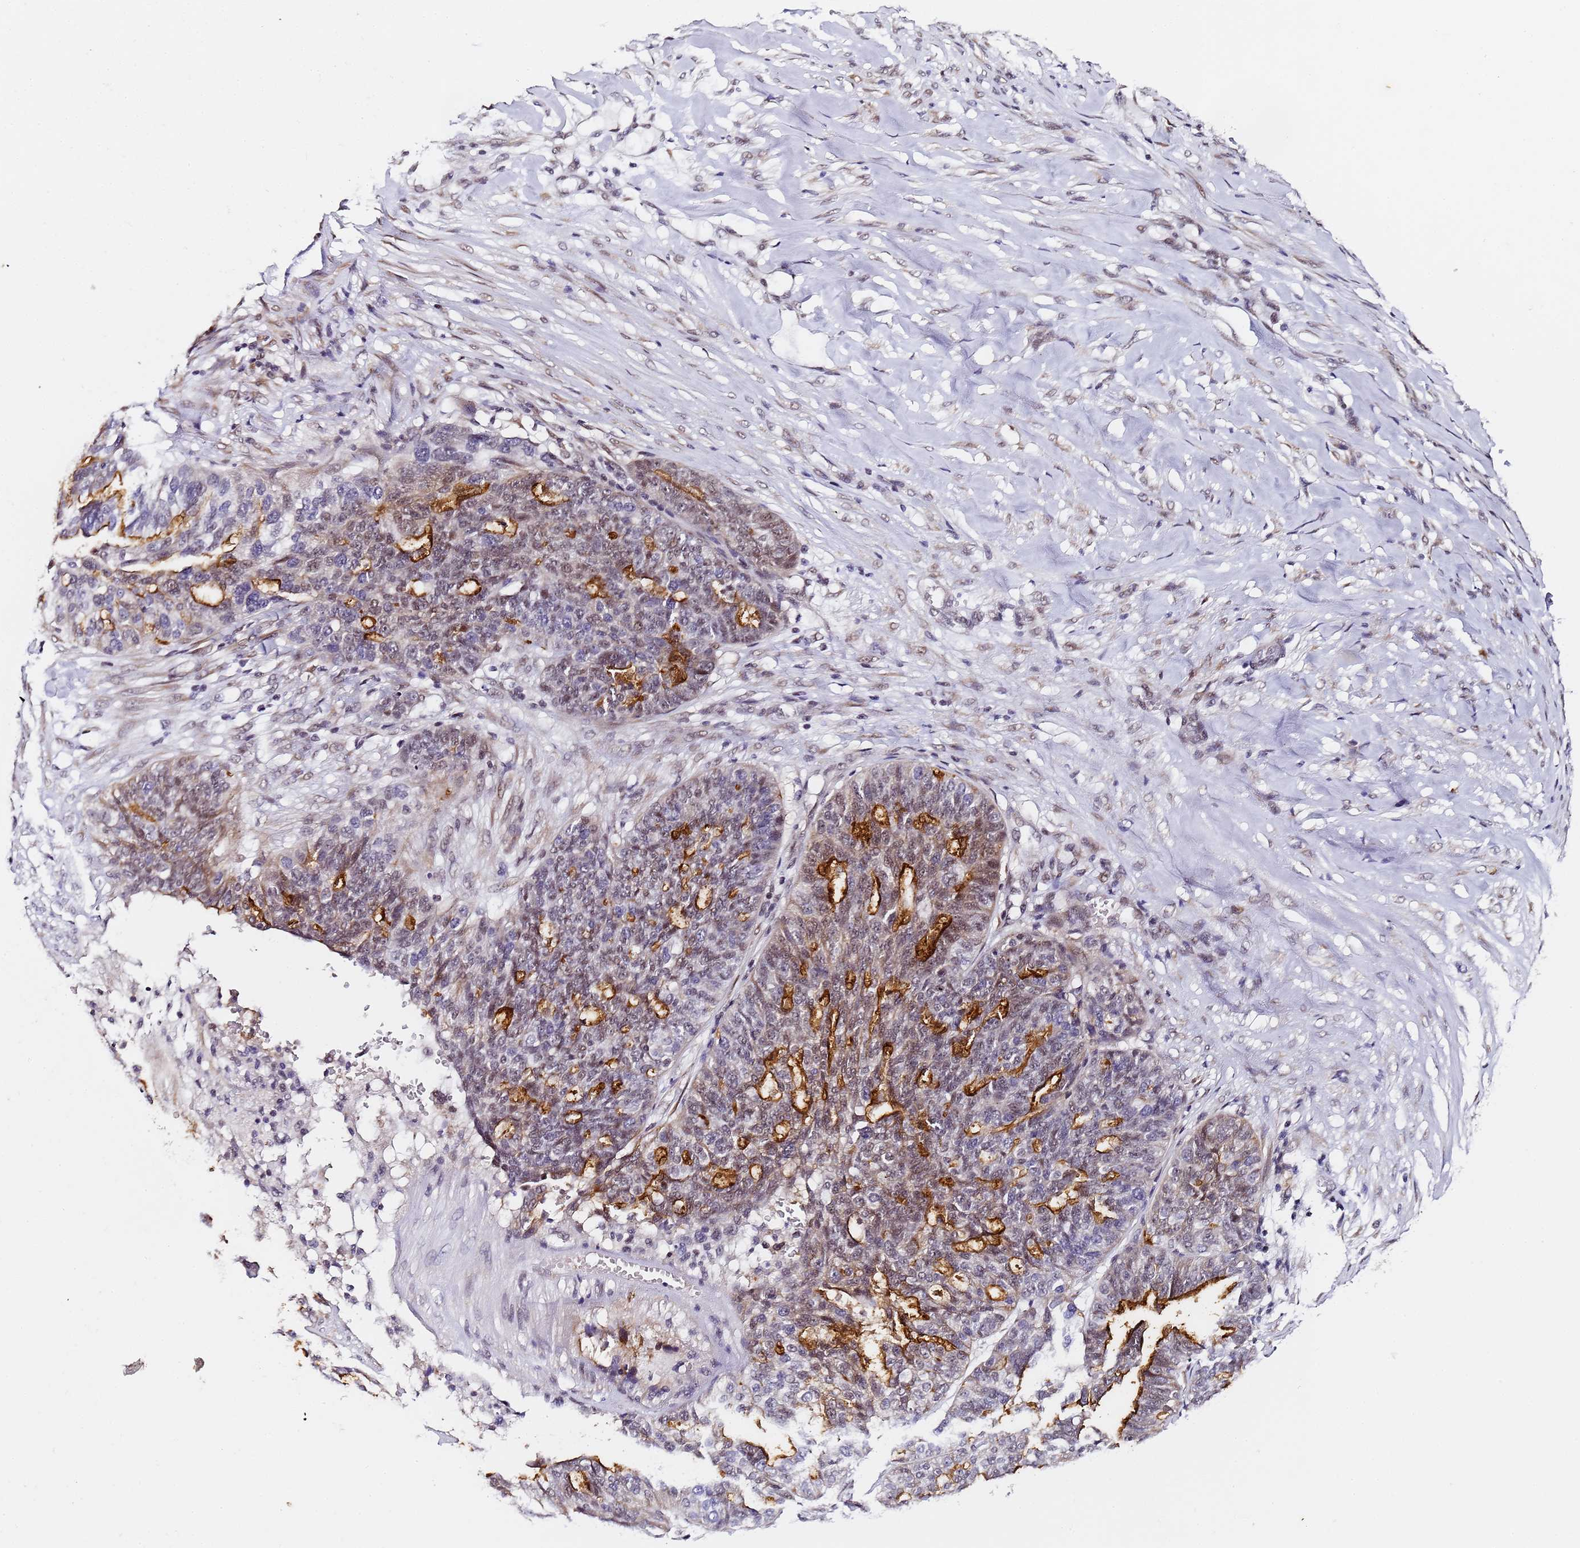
{"staining": {"intensity": "moderate", "quantity": "<25%", "location": "cytoplasmic/membranous"}, "tissue": "ovarian cancer", "cell_type": "Tumor cells", "image_type": "cancer", "snomed": [{"axis": "morphology", "description": "Cystadenocarcinoma, serous, NOS"}, {"axis": "topography", "description": "Ovary"}], "caption": "Brown immunohistochemical staining in human serous cystadenocarcinoma (ovarian) shows moderate cytoplasmic/membranous staining in approximately <25% of tumor cells.", "gene": "FNBP4", "patient": {"sex": "female", "age": 59}}